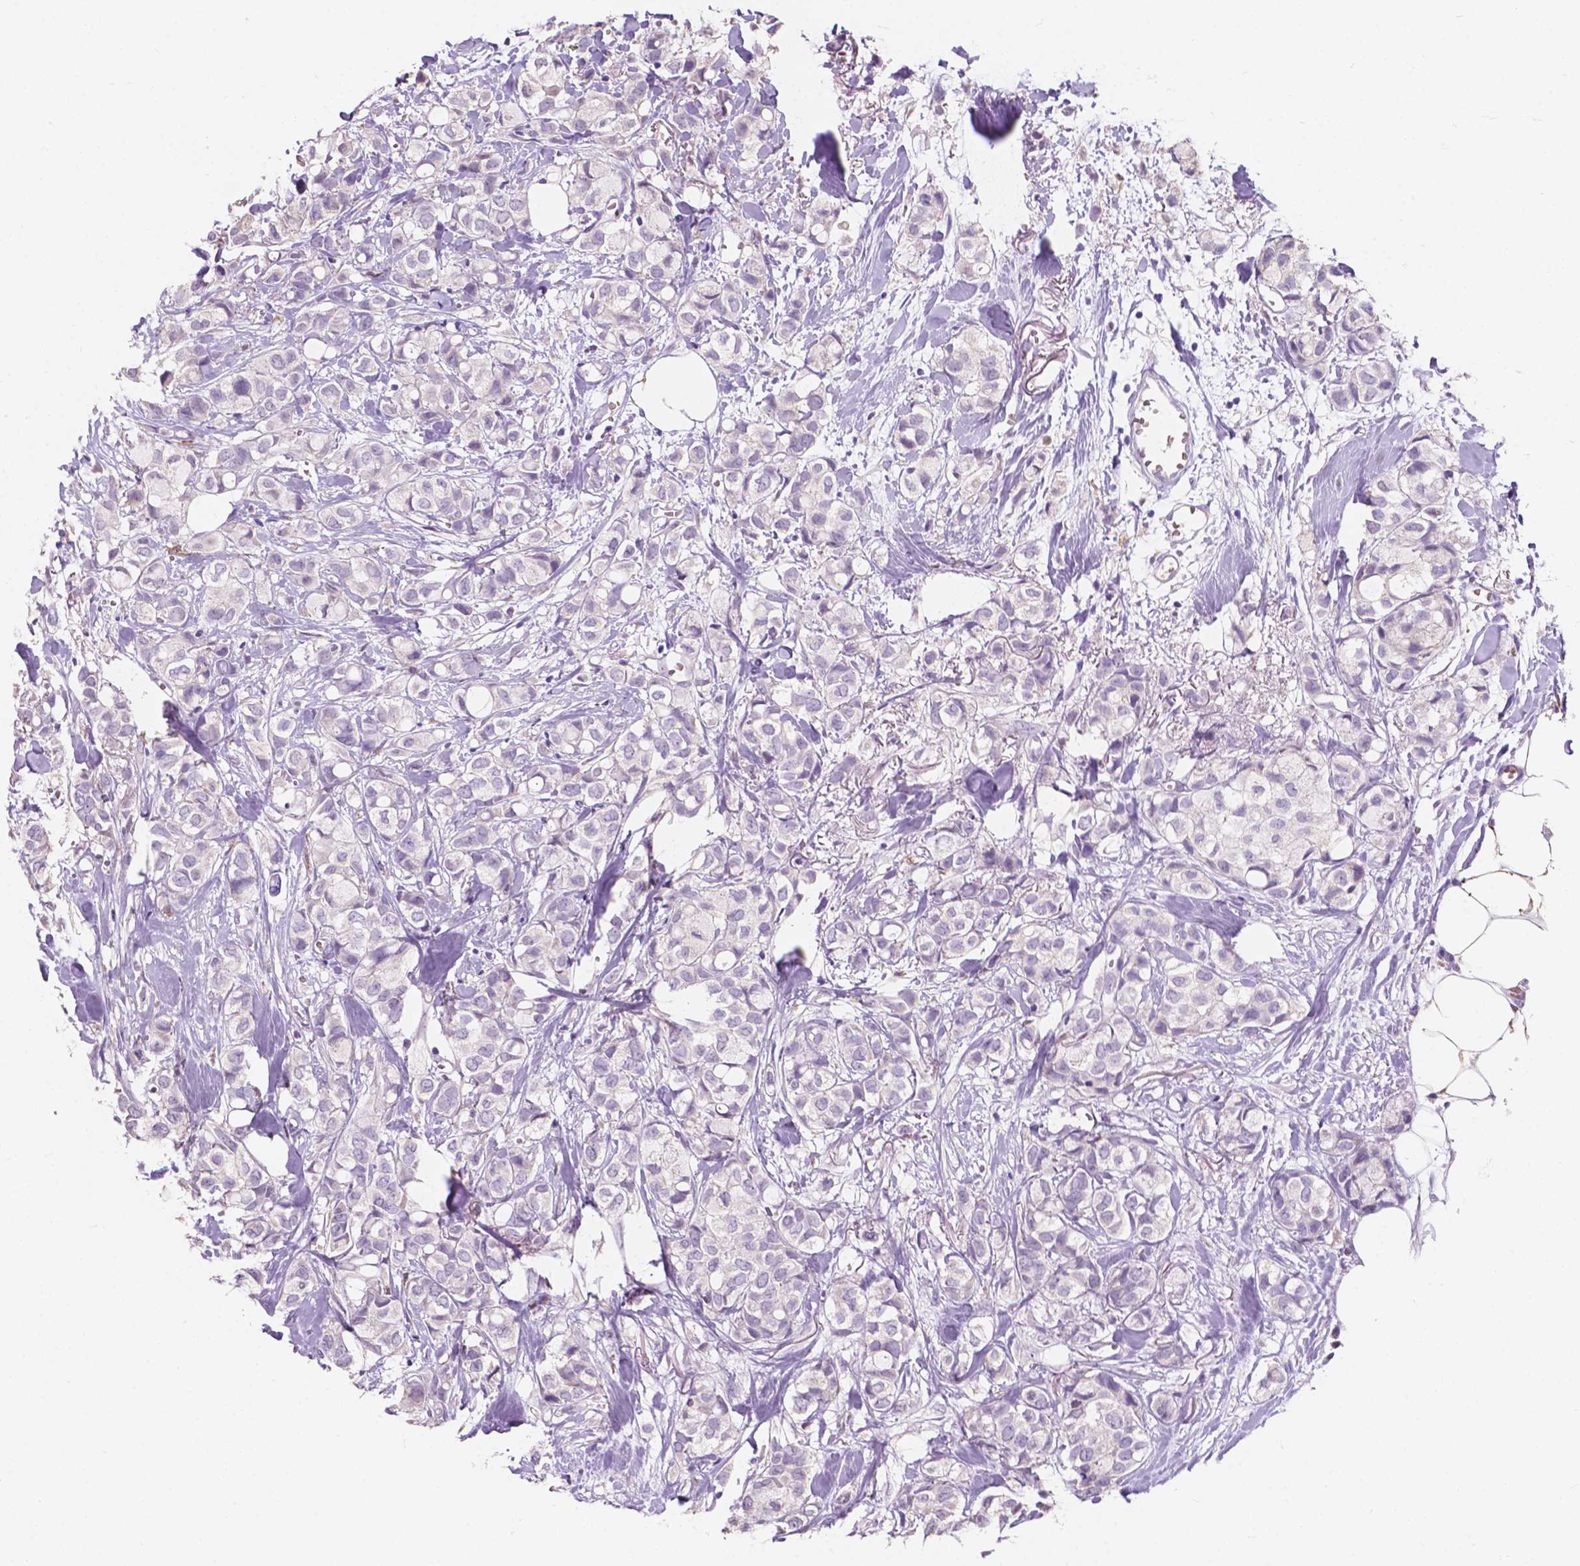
{"staining": {"intensity": "negative", "quantity": "none", "location": "none"}, "tissue": "breast cancer", "cell_type": "Tumor cells", "image_type": "cancer", "snomed": [{"axis": "morphology", "description": "Duct carcinoma"}, {"axis": "topography", "description": "Breast"}], "caption": "Human breast intraductal carcinoma stained for a protein using immunohistochemistry exhibits no expression in tumor cells.", "gene": "IREB2", "patient": {"sex": "female", "age": 85}}